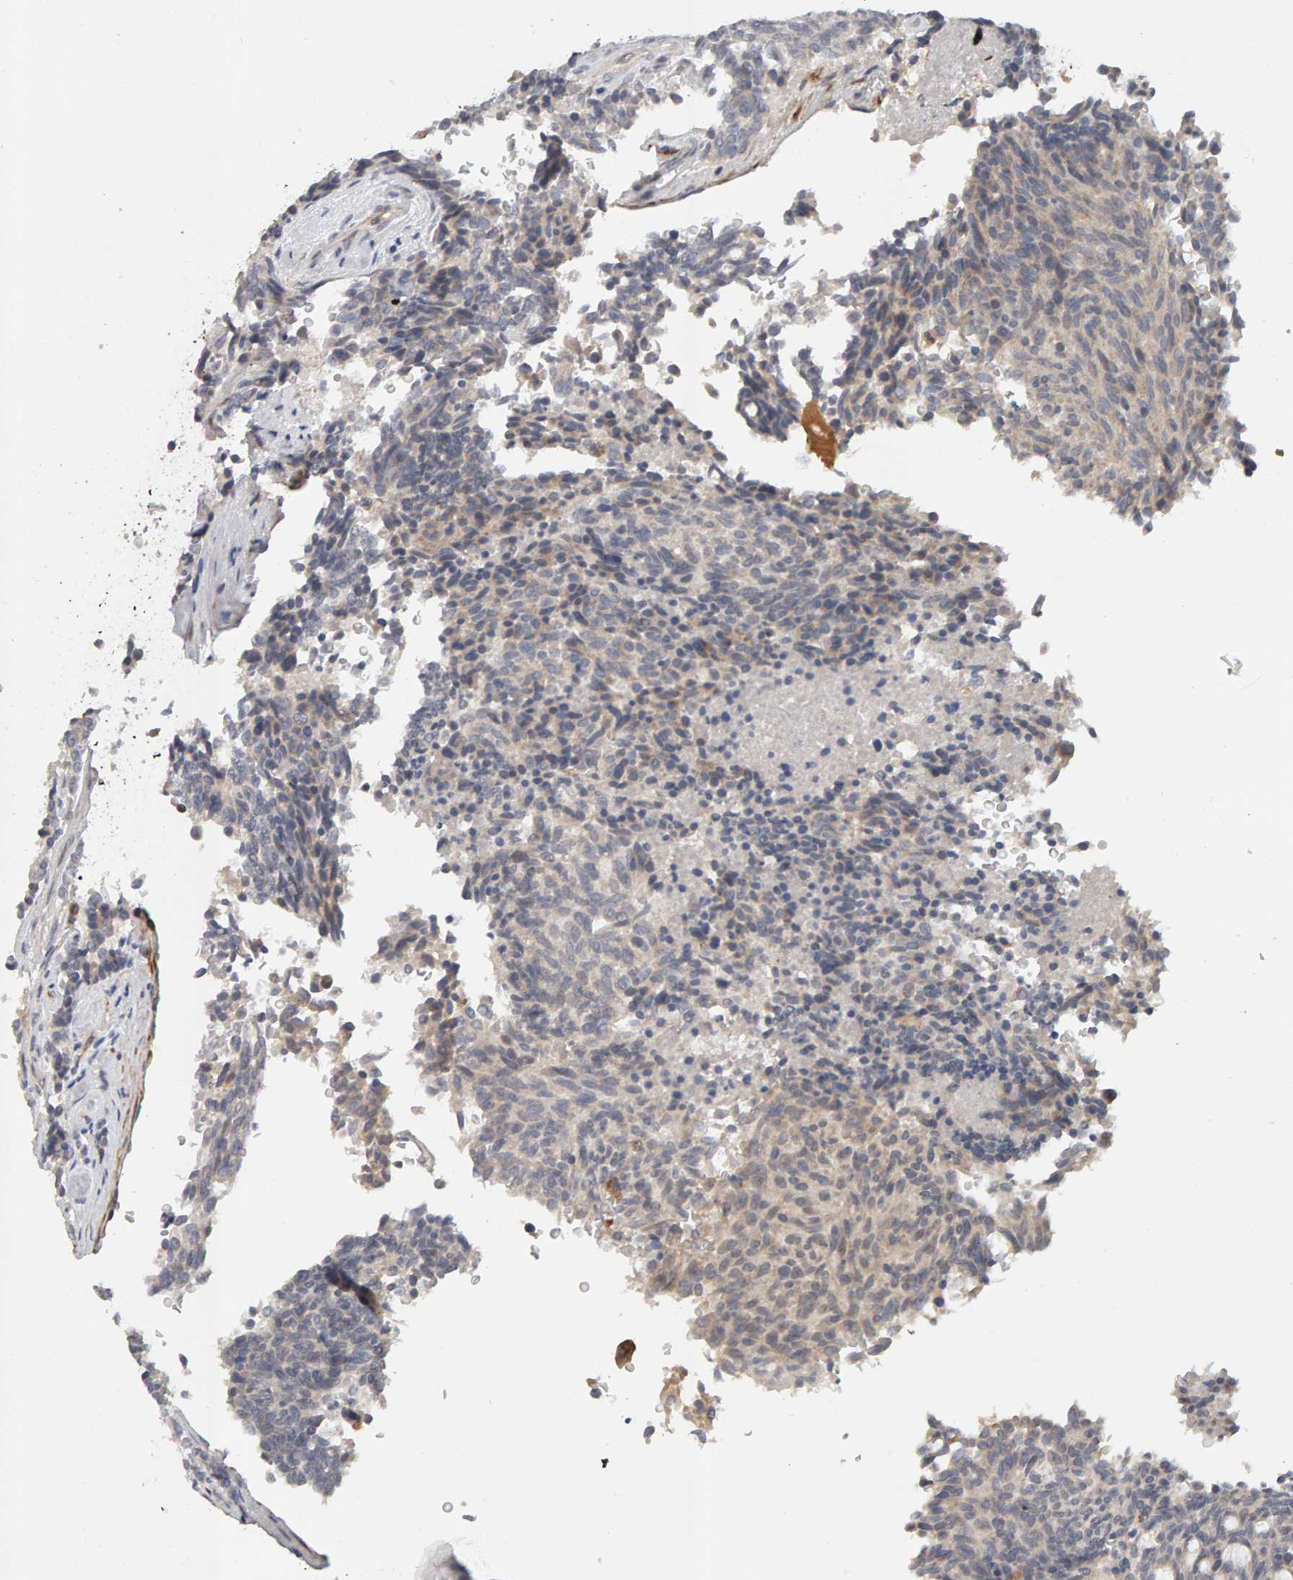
{"staining": {"intensity": "weak", "quantity": "25%-75%", "location": "cytoplasmic/membranous"}, "tissue": "carcinoid", "cell_type": "Tumor cells", "image_type": "cancer", "snomed": [{"axis": "morphology", "description": "Carcinoid, malignant, NOS"}, {"axis": "topography", "description": "Pancreas"}], "caption": "IHC of carcinoid demonstrates low levels of weak cytoplasmic/membranous positivity in approximately 25%-75% of tumor cells.", "gene": "NUDCD1", "patient": {"sex": "female", "age": 54}}